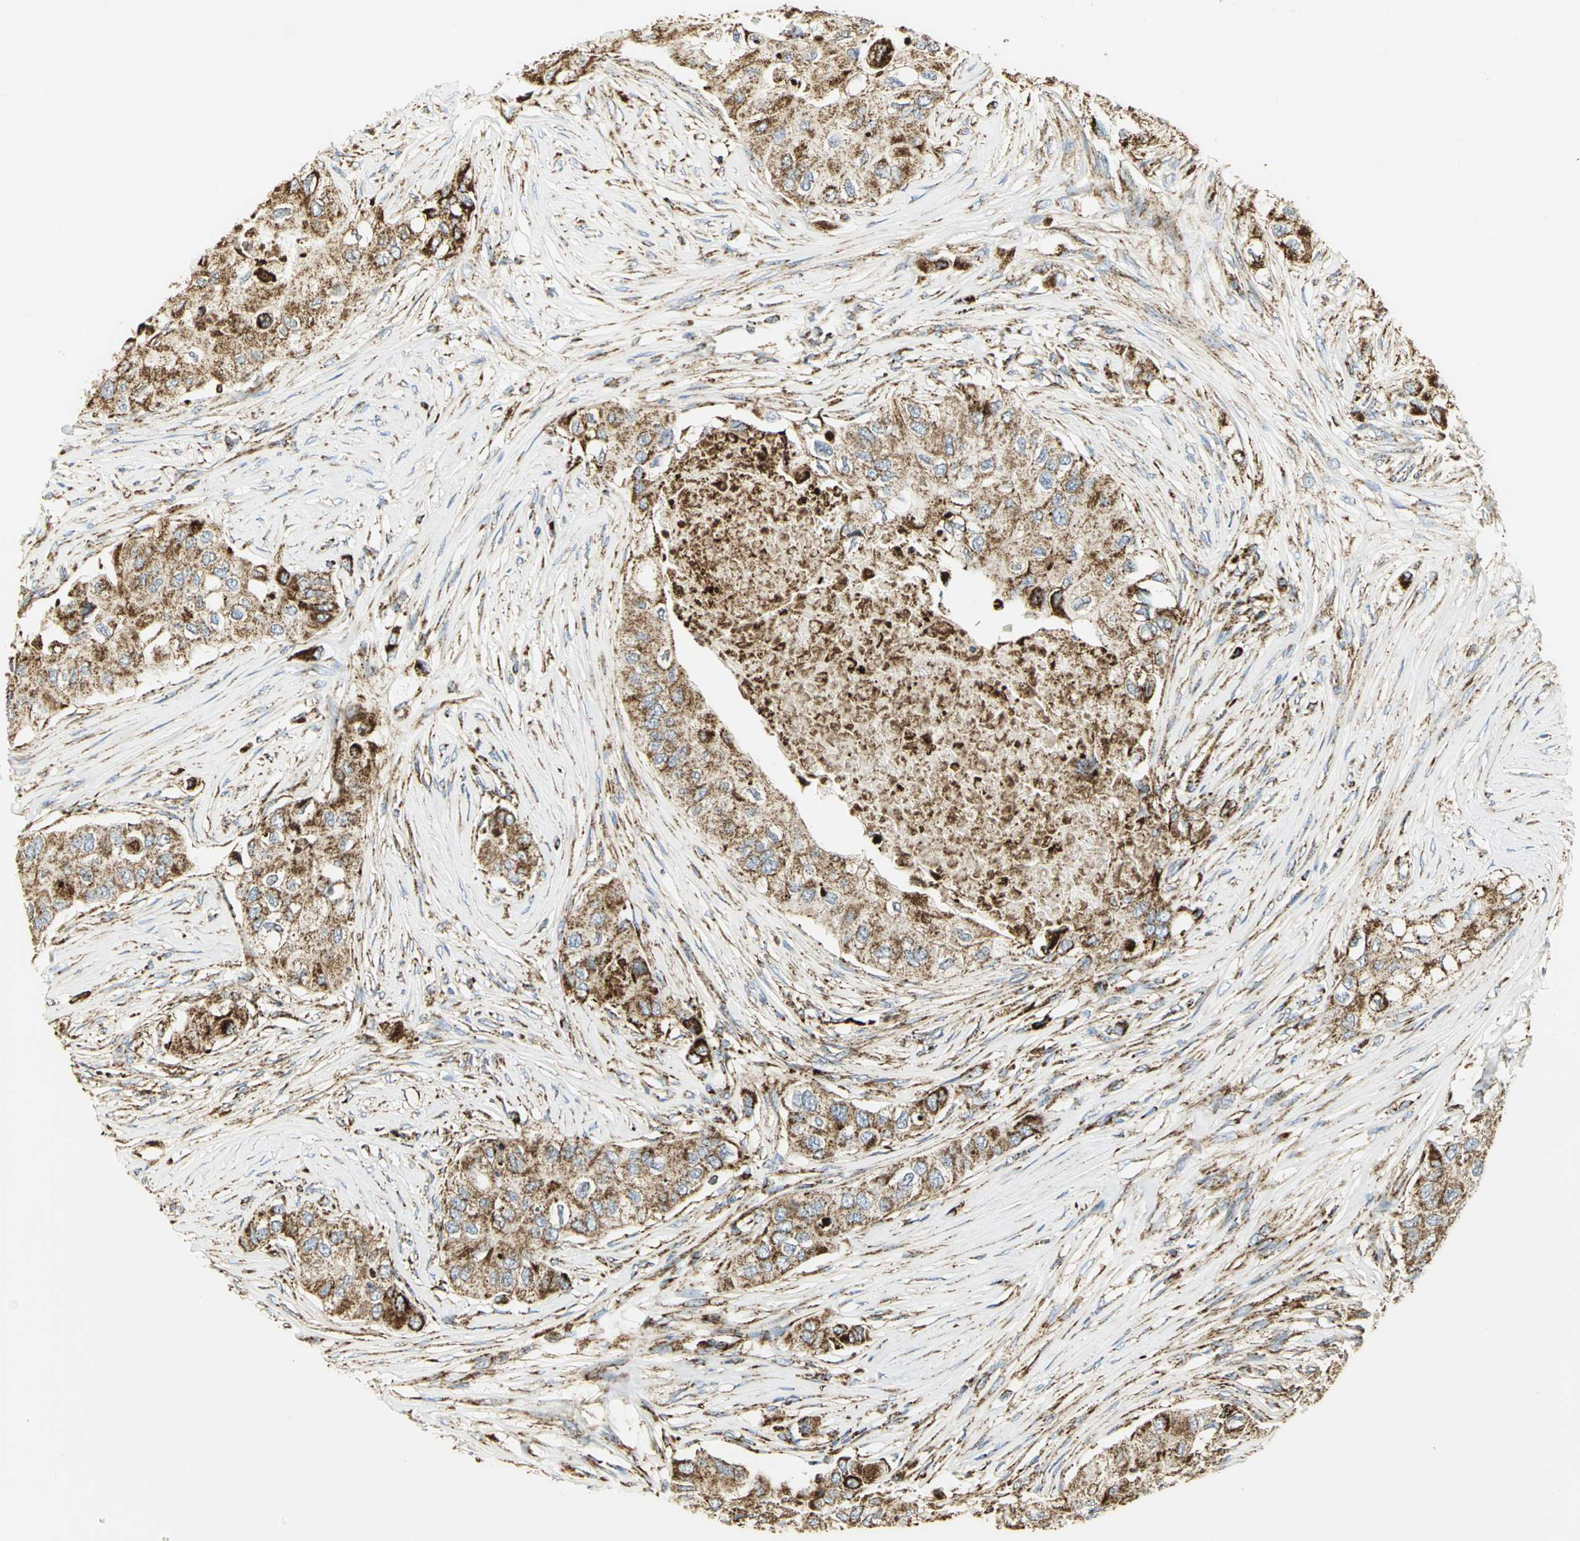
{"staining": {"intensity": "strong", "quantity": ">75%", "location": "cytoplasmic/membranous"}, "tissue": "breast cancer", "cell_type": "Tumor cells", "image_type": "cancer", "snomed": [{"axis": "morphology", "description": "Normal tissue, NOS"}, {"axis": "morphology", "description": "Duct carcinoma"}, {"axis": "topography", "description": "Breast"}], "caption": "Protein staining of breast cancer tissue exhibits strong cytoplasmic/membranous staining in approximately >75% of tumor cells.", "gene": "VDAC1", "patient": {"sex": "female", "age": 49}}